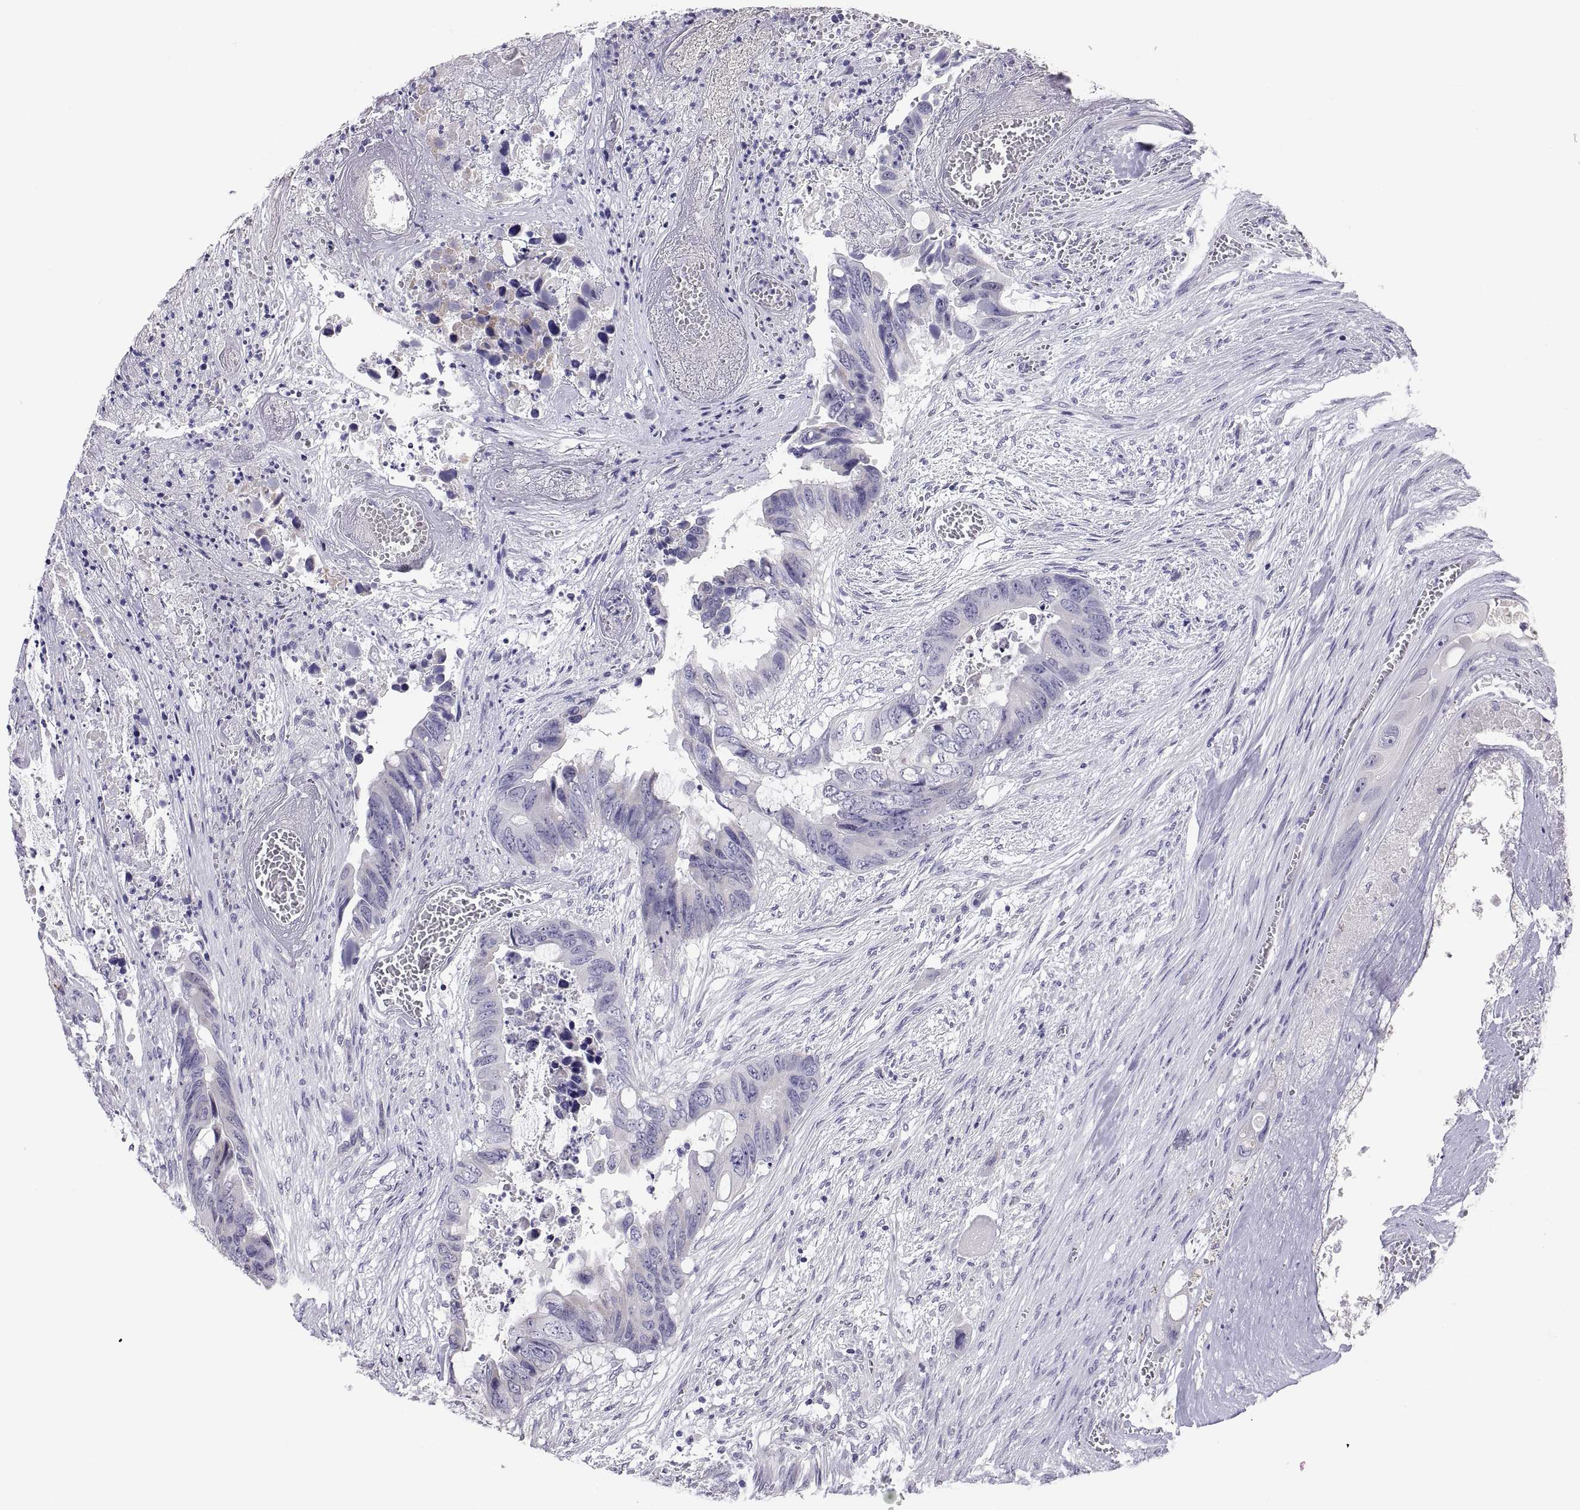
{"staining": {"intensity": "negative", "quantity": "none", "location": "none"}, "tissue": "colorectal cancer", "cell_type": "Tumor cells", "image_type": "cancer", "snomed": [{"axis": "morphology", "description": "Adenocarcinoma, NOS"}, {"axis": "topography", "description": "Rectum"}], "caption": "This is an immunohistochemistry (IHC) histopathology image of colorectal cancer (adenocarcinoma). There is no staining in tumor cells.", "gene": "FAM170A", "patient": {"sex": "male", "age": 63}}